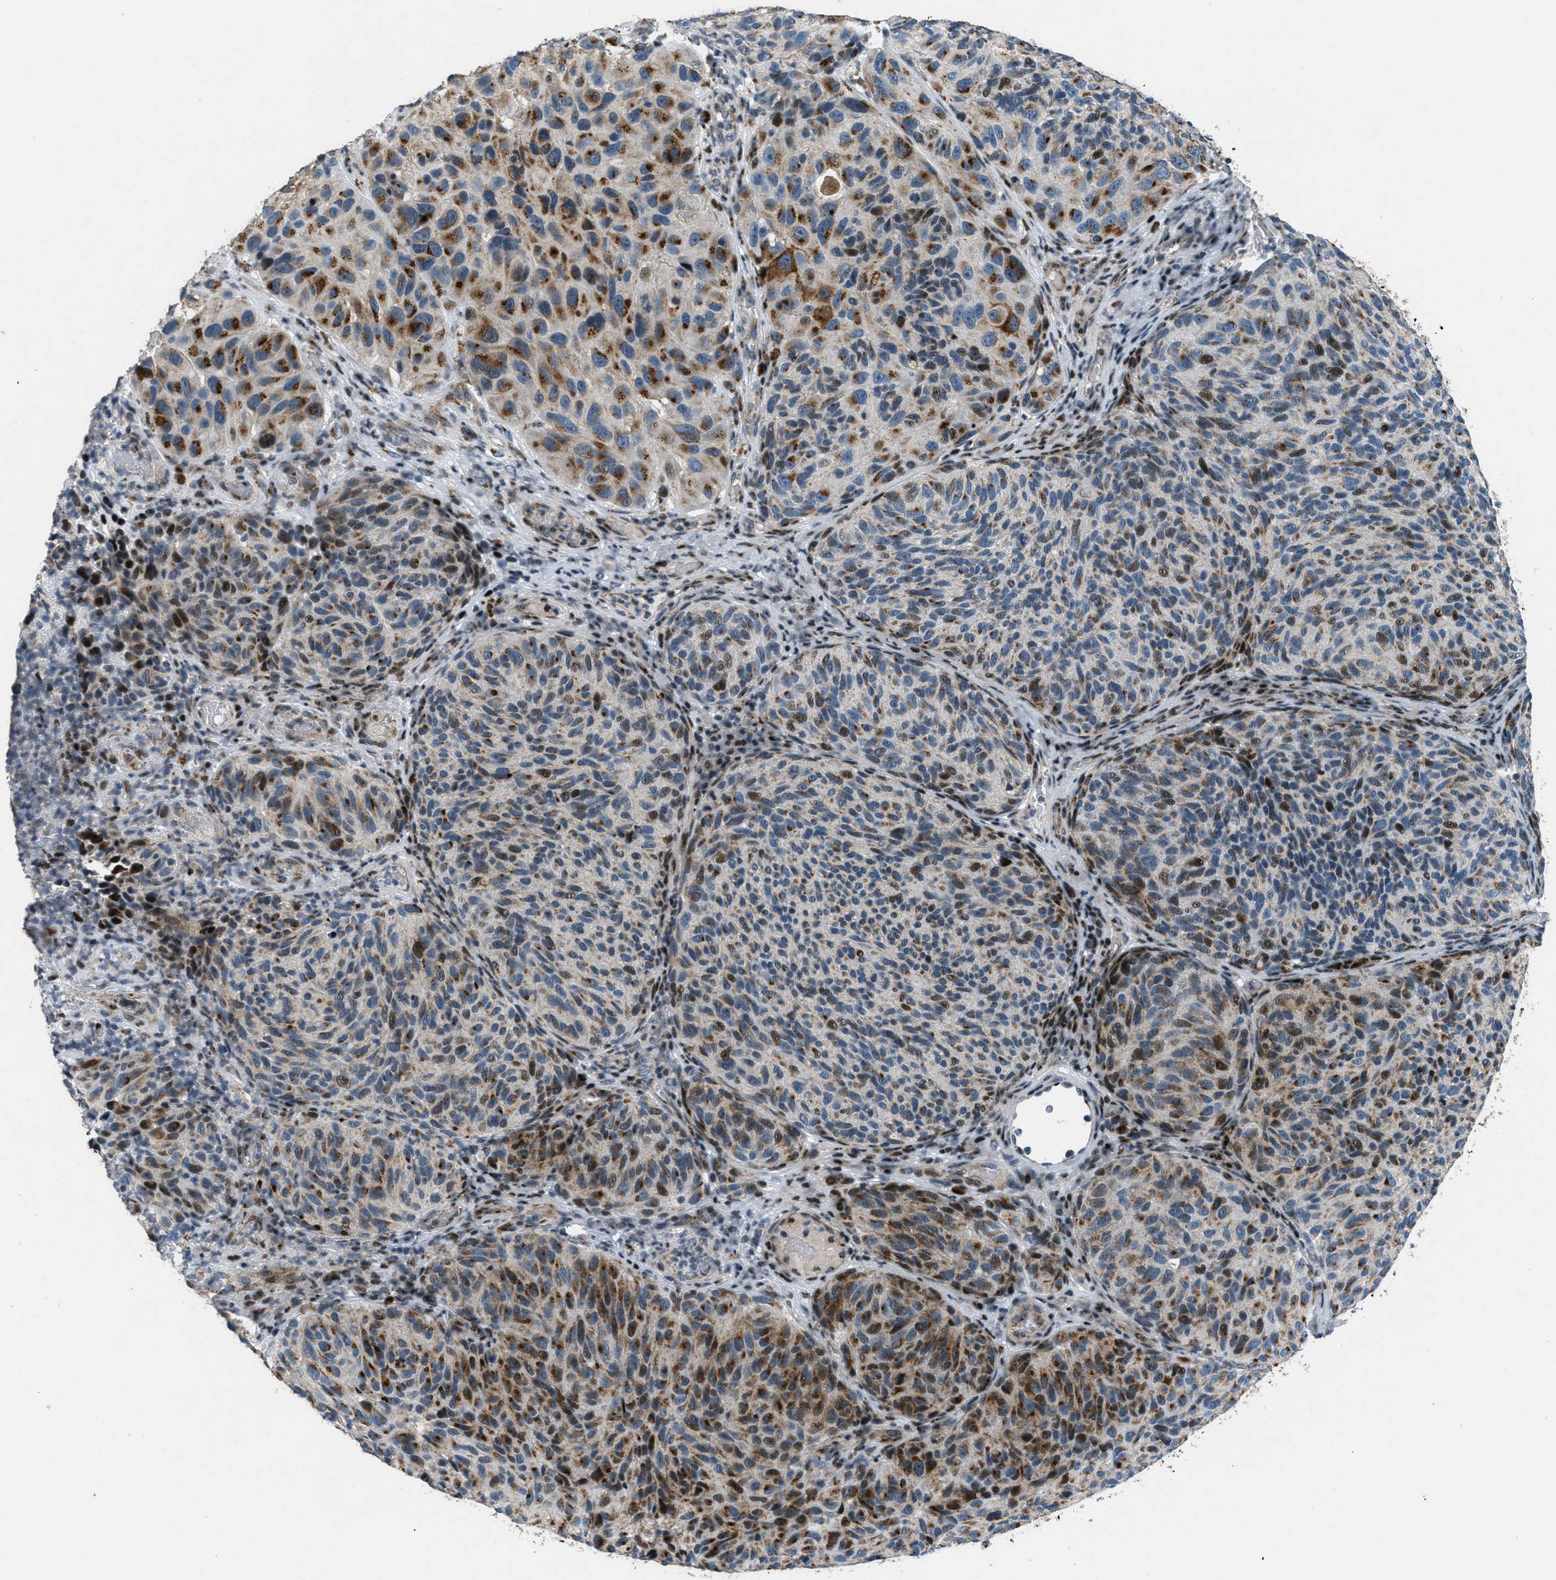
{"staining": {"intensity": "moderate", "quantity": "25%-75%", "location": "cytoplasmic/membranous,nuclear"}, "tissue": "melanoma", "cell_type": "Tumor cells", "image_type": "cancer", "snomed": [{"axis": "morphology", "description": "Malignant melanoma, NOS"}, {"axis": "topography", "description": "Skin"}], "caption": "Immunohistochemistry staining of melanoma, which reveals medium levels of moderate cytoplasmic/membranous and nuclear staining in about 25%-75% of tumor cells indicating moderate cytoplasmic/membranous and nuclear protein expression. The staining was performed using DAB (3,3'-diaminobenzidine) (brown) for protein detection and nuclei were counterstained in hematoxylin (blue).", "gene": "GPC6", "patient": {"sex": "female", "age": 73}}